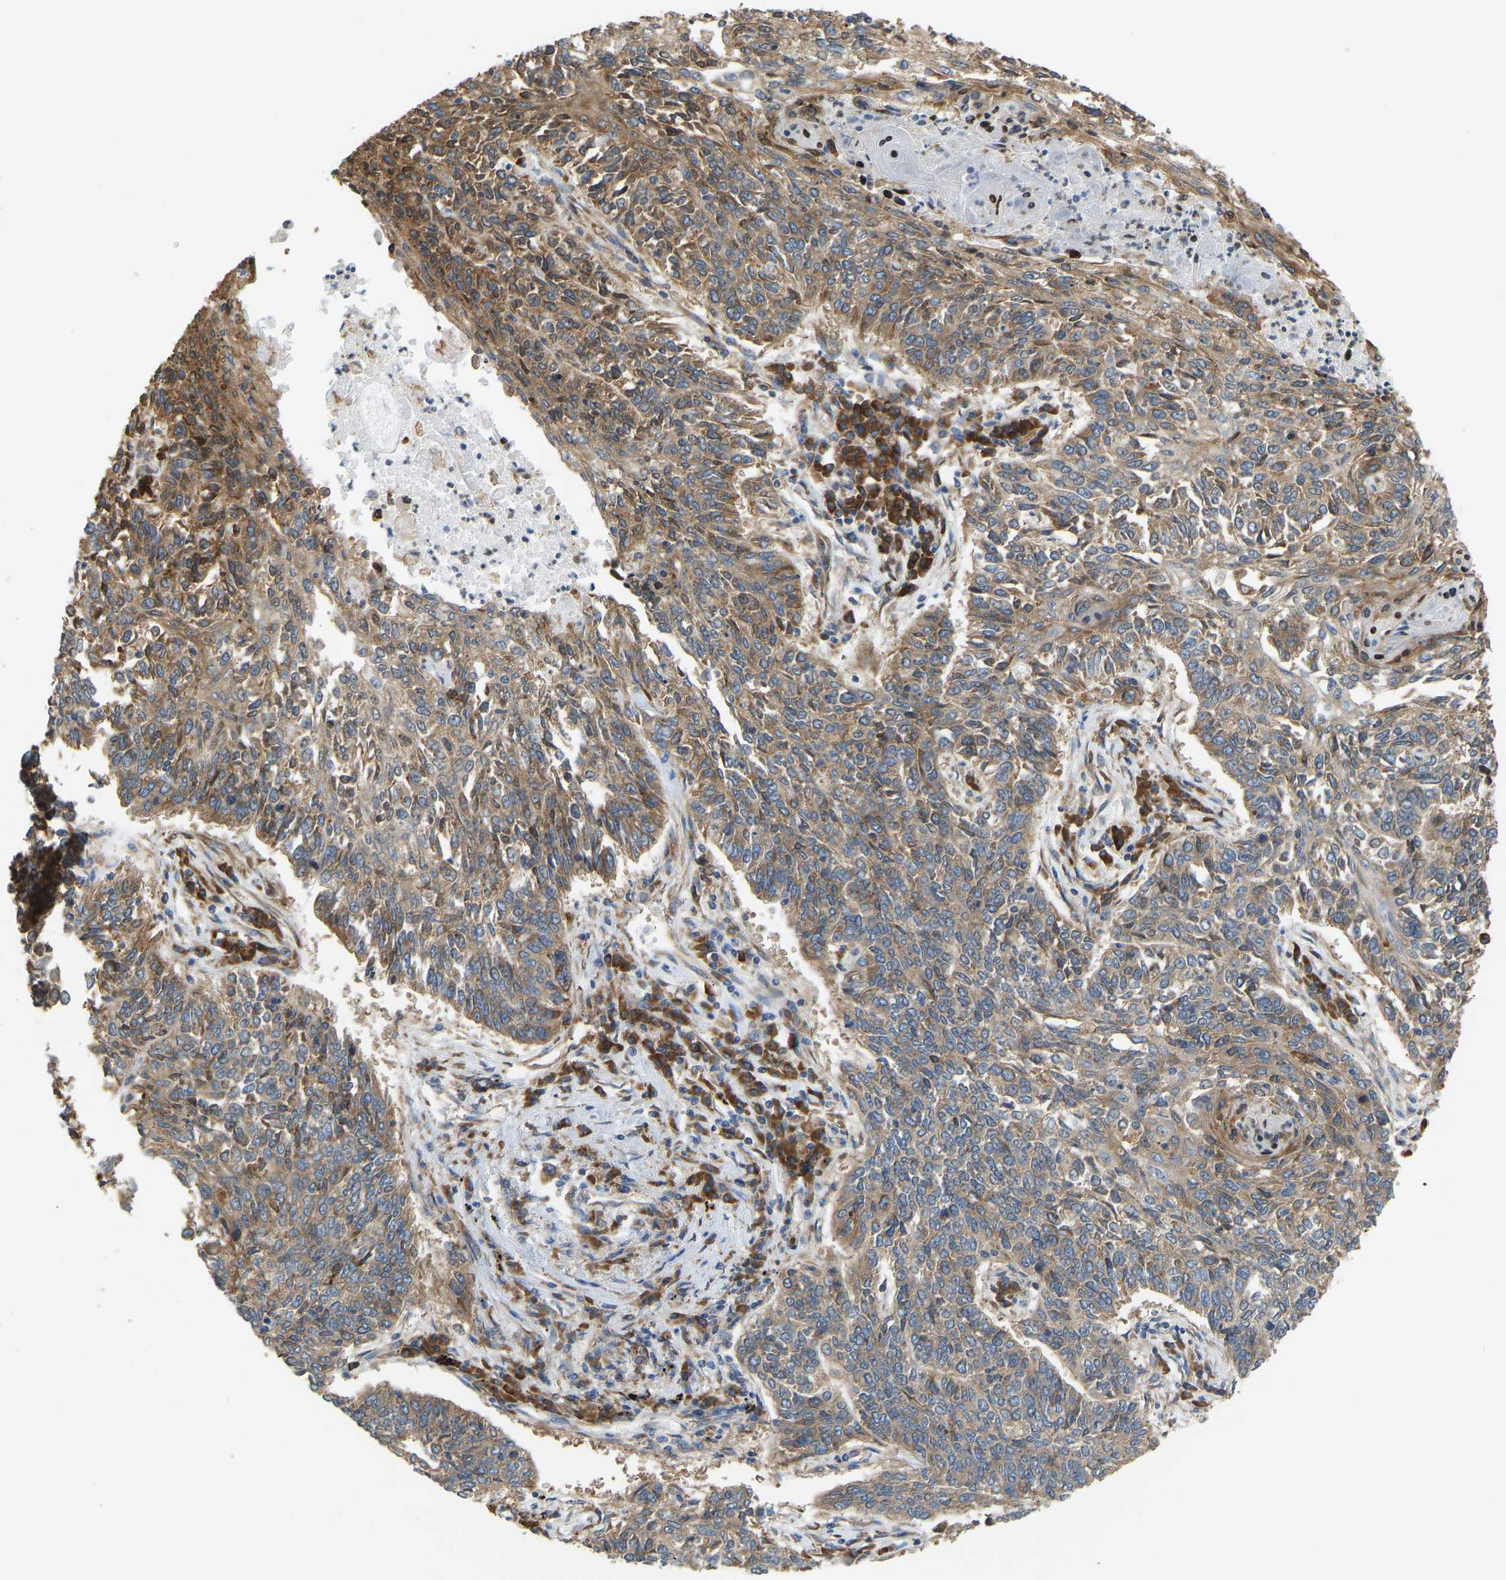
{"staining": {"intensity": "moderate", "quantity": ">75%", "location": "cytoplasmic/membranous"}, "tissue": "lung cancer", "cell_type": "Tumor cells", "image_type": "cancer", "snomed": [{"axis": "morphology", "description": "Normal tissue, NOS"}, {"axis": "morphology", "description": "Squamous cell carcinoma, NOS"}, {"axis": "topography", "description": "Cartilage tissue"}, {"axis": "topography", "description": "Bronchus"}, {"axis": "topography", "description": "Lung"}], "caption": "A micrograph of lung squamous cell carcinoma stained for a protein shows moderate cytoplasmic/membranous brown staining in tumor cells. (Brightfield microscopy of DAB IHC at high magnification).", "gene": "RPS6KB2", "patient": {"sex": "female", "age": 49}}